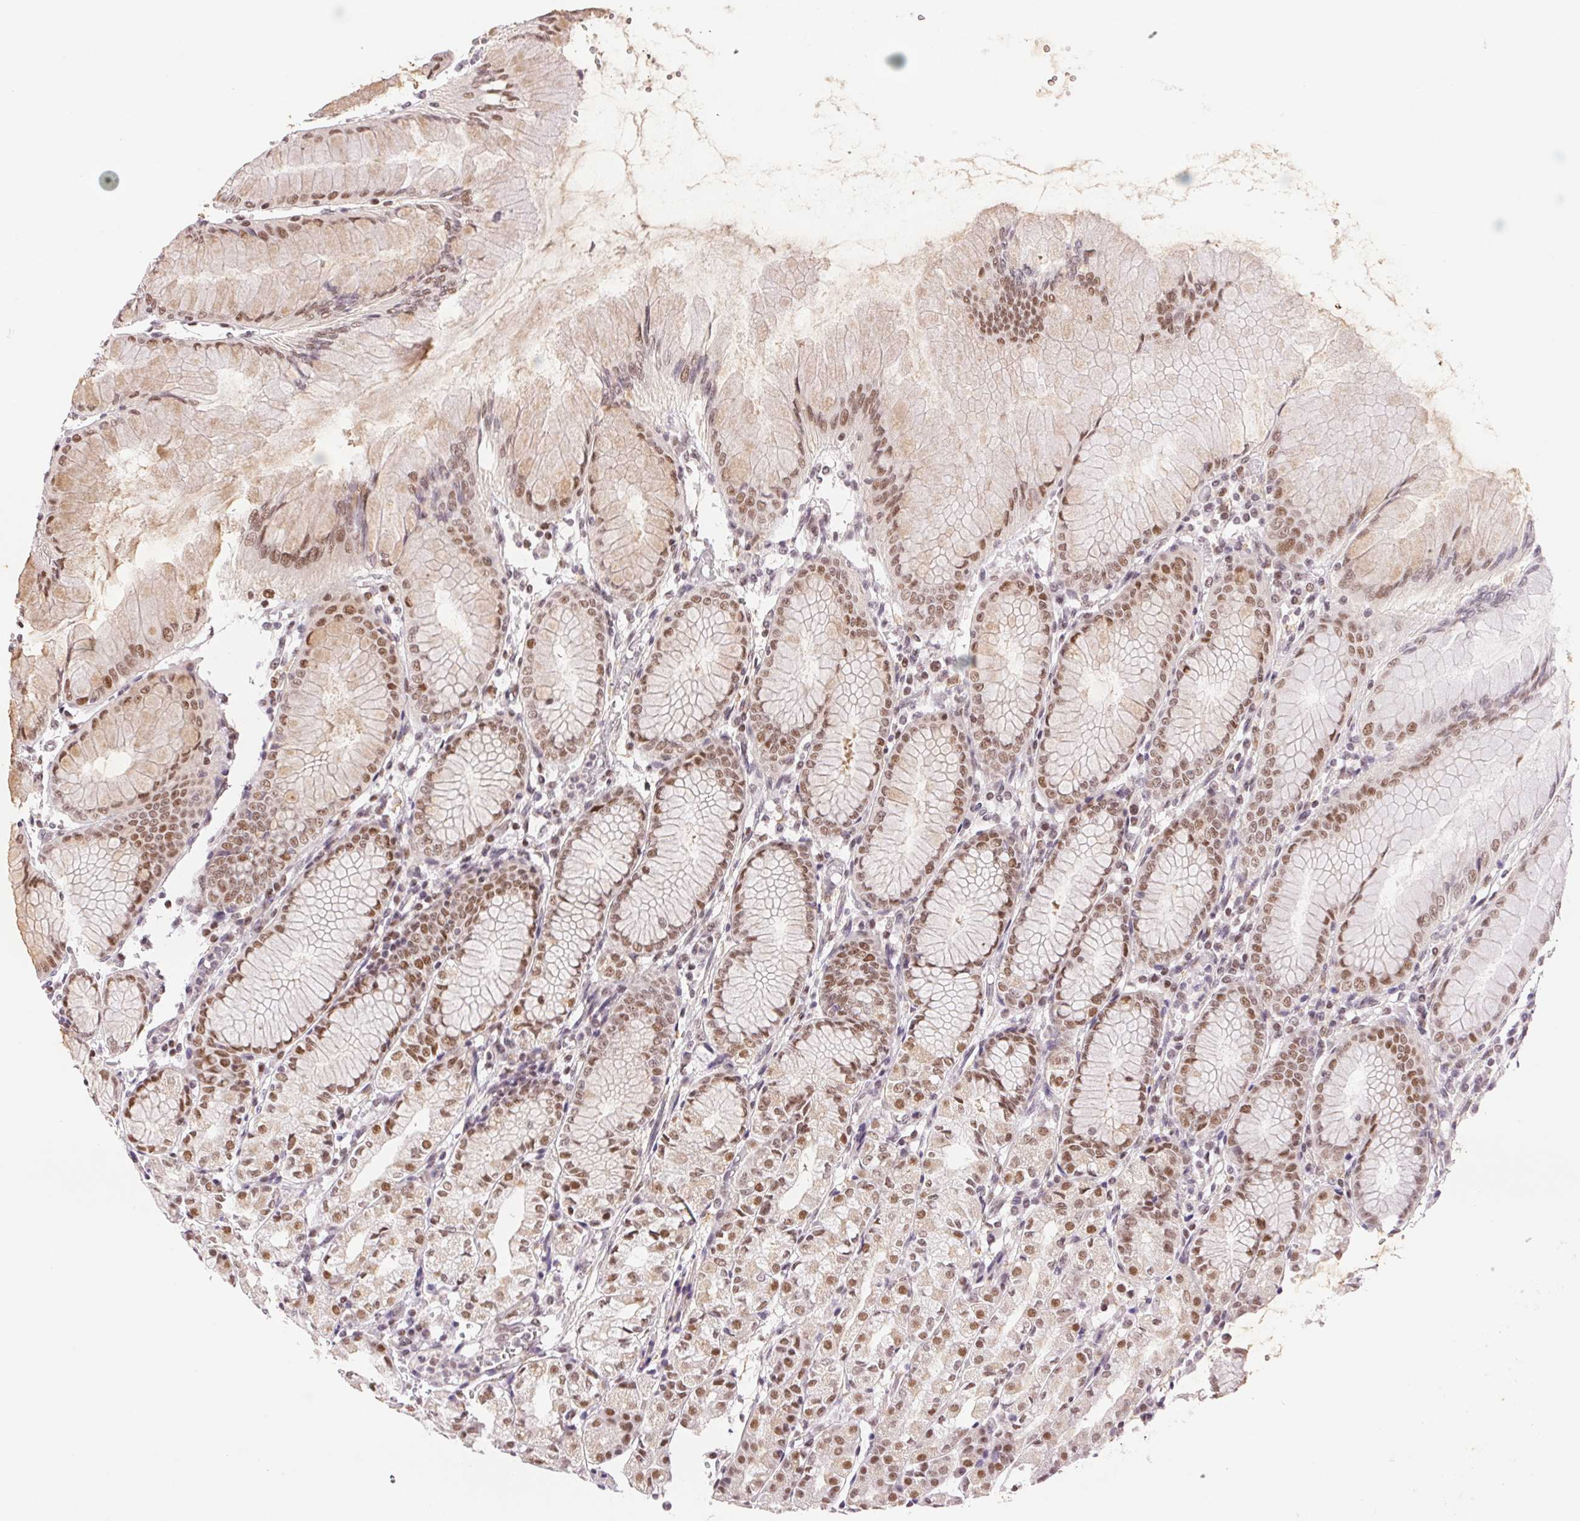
{"staining": {"intensity": "moderate", "quantity": ">75%", "location": "nuclear"}, "tissue": "stomach", "cell_type": "Glandular cells", "image_type": "normal", "snomed": [{"axis": "morphology", "description": "Normal tissue, NOS"}, {"axis": "topography", "description": "Stomach"}], "caption": "Stomach stained for a protein shows moderate nuclear positivity in glandular cells. (DAB (3,3'-diaminobenzidine) = brown stain, brightfield microscopy at high magnification).", "gene": "PRPF18", "patient": {"sex": "female", "age": 57}}